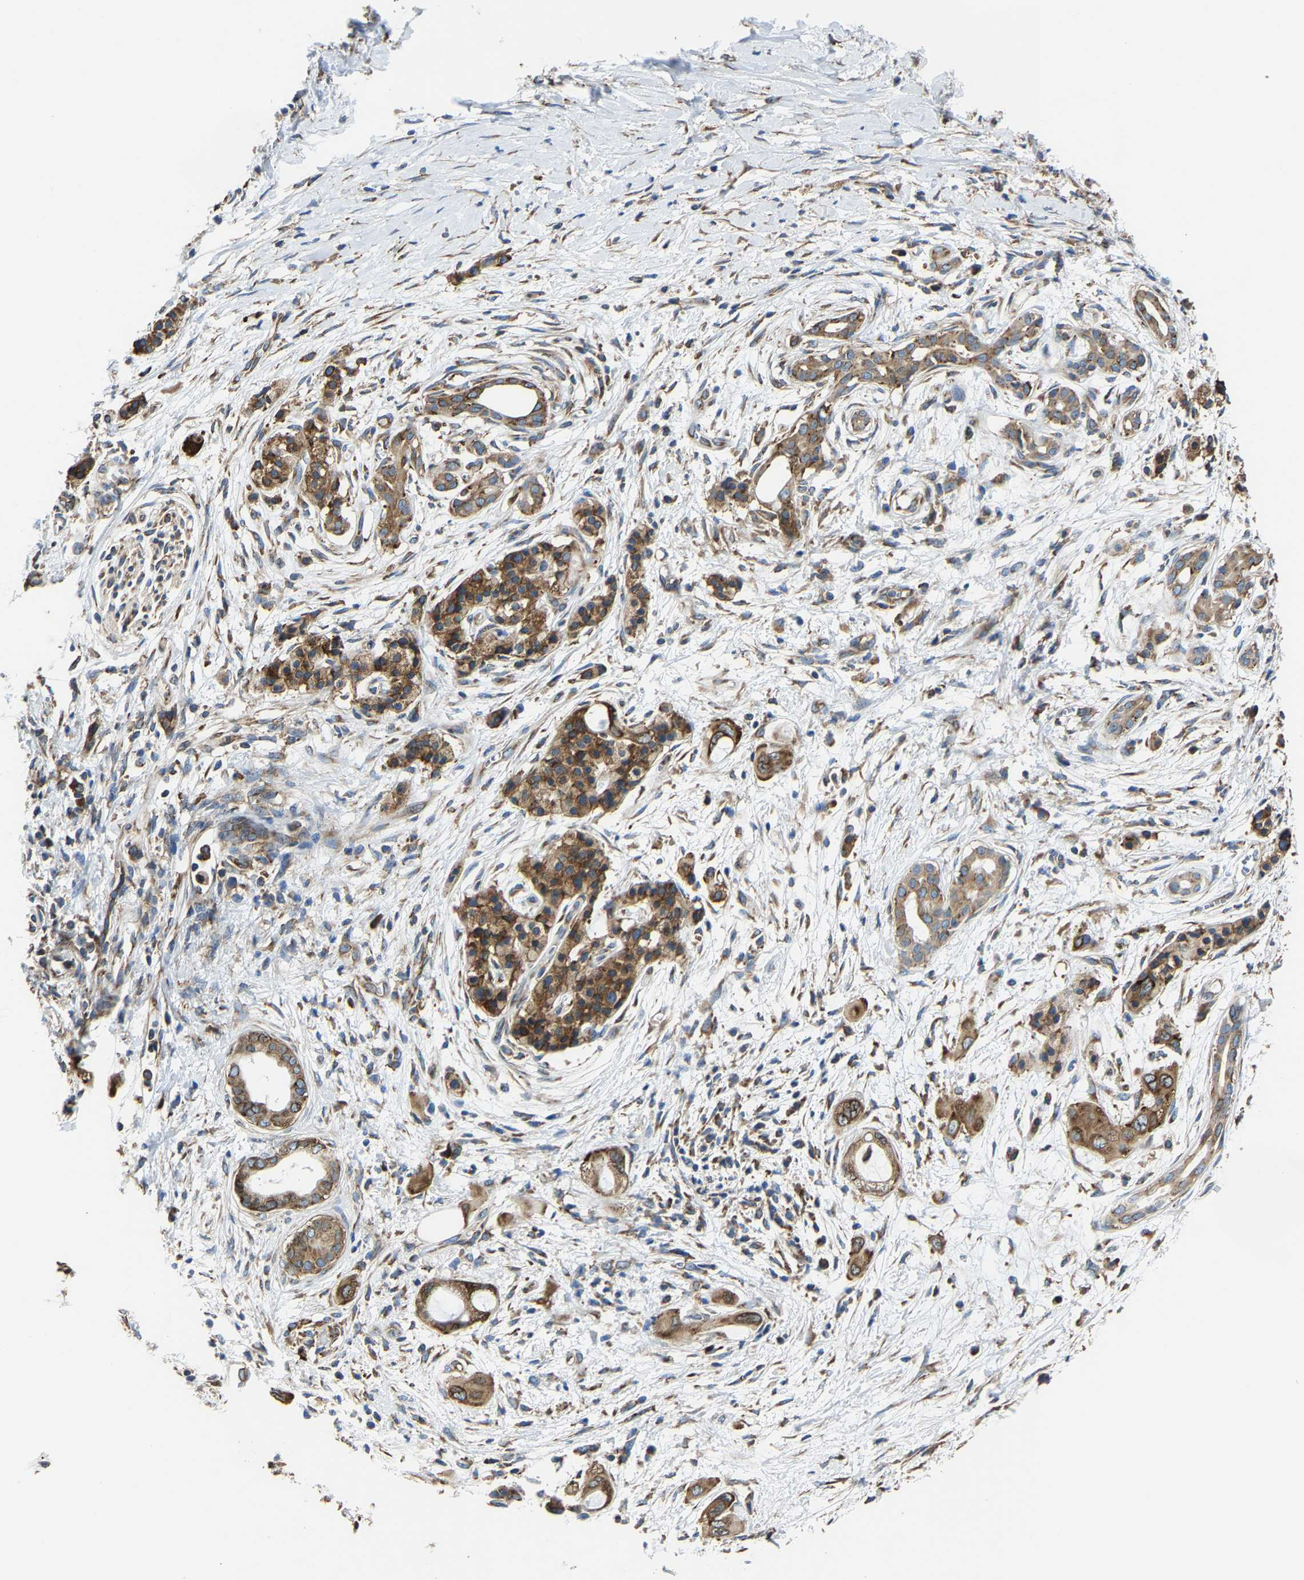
{"staining": {"intensity": "strong", "quantity": ">75%", "location": "cytoplasmic/membranous"}, "tissue": "pancreatic cancer", "cell_type": "Tumor cells", "image_type": "cancer", "snomed": [{"axis": "morphology", "description": "Adenocarcinoma, NOS"}, {"axis": "topography", "description": "Pancreas"}], "caption": "DAB (3,3'-diaminobenzidine) immunohistochemical staining of human pancreatic adenocarcinoma shows strong cytoplasmic/membranous protein positivity in about >75% of tumor cells.", "gene": "G3BP2", "patient": {"sex": "male", "age": 59}}